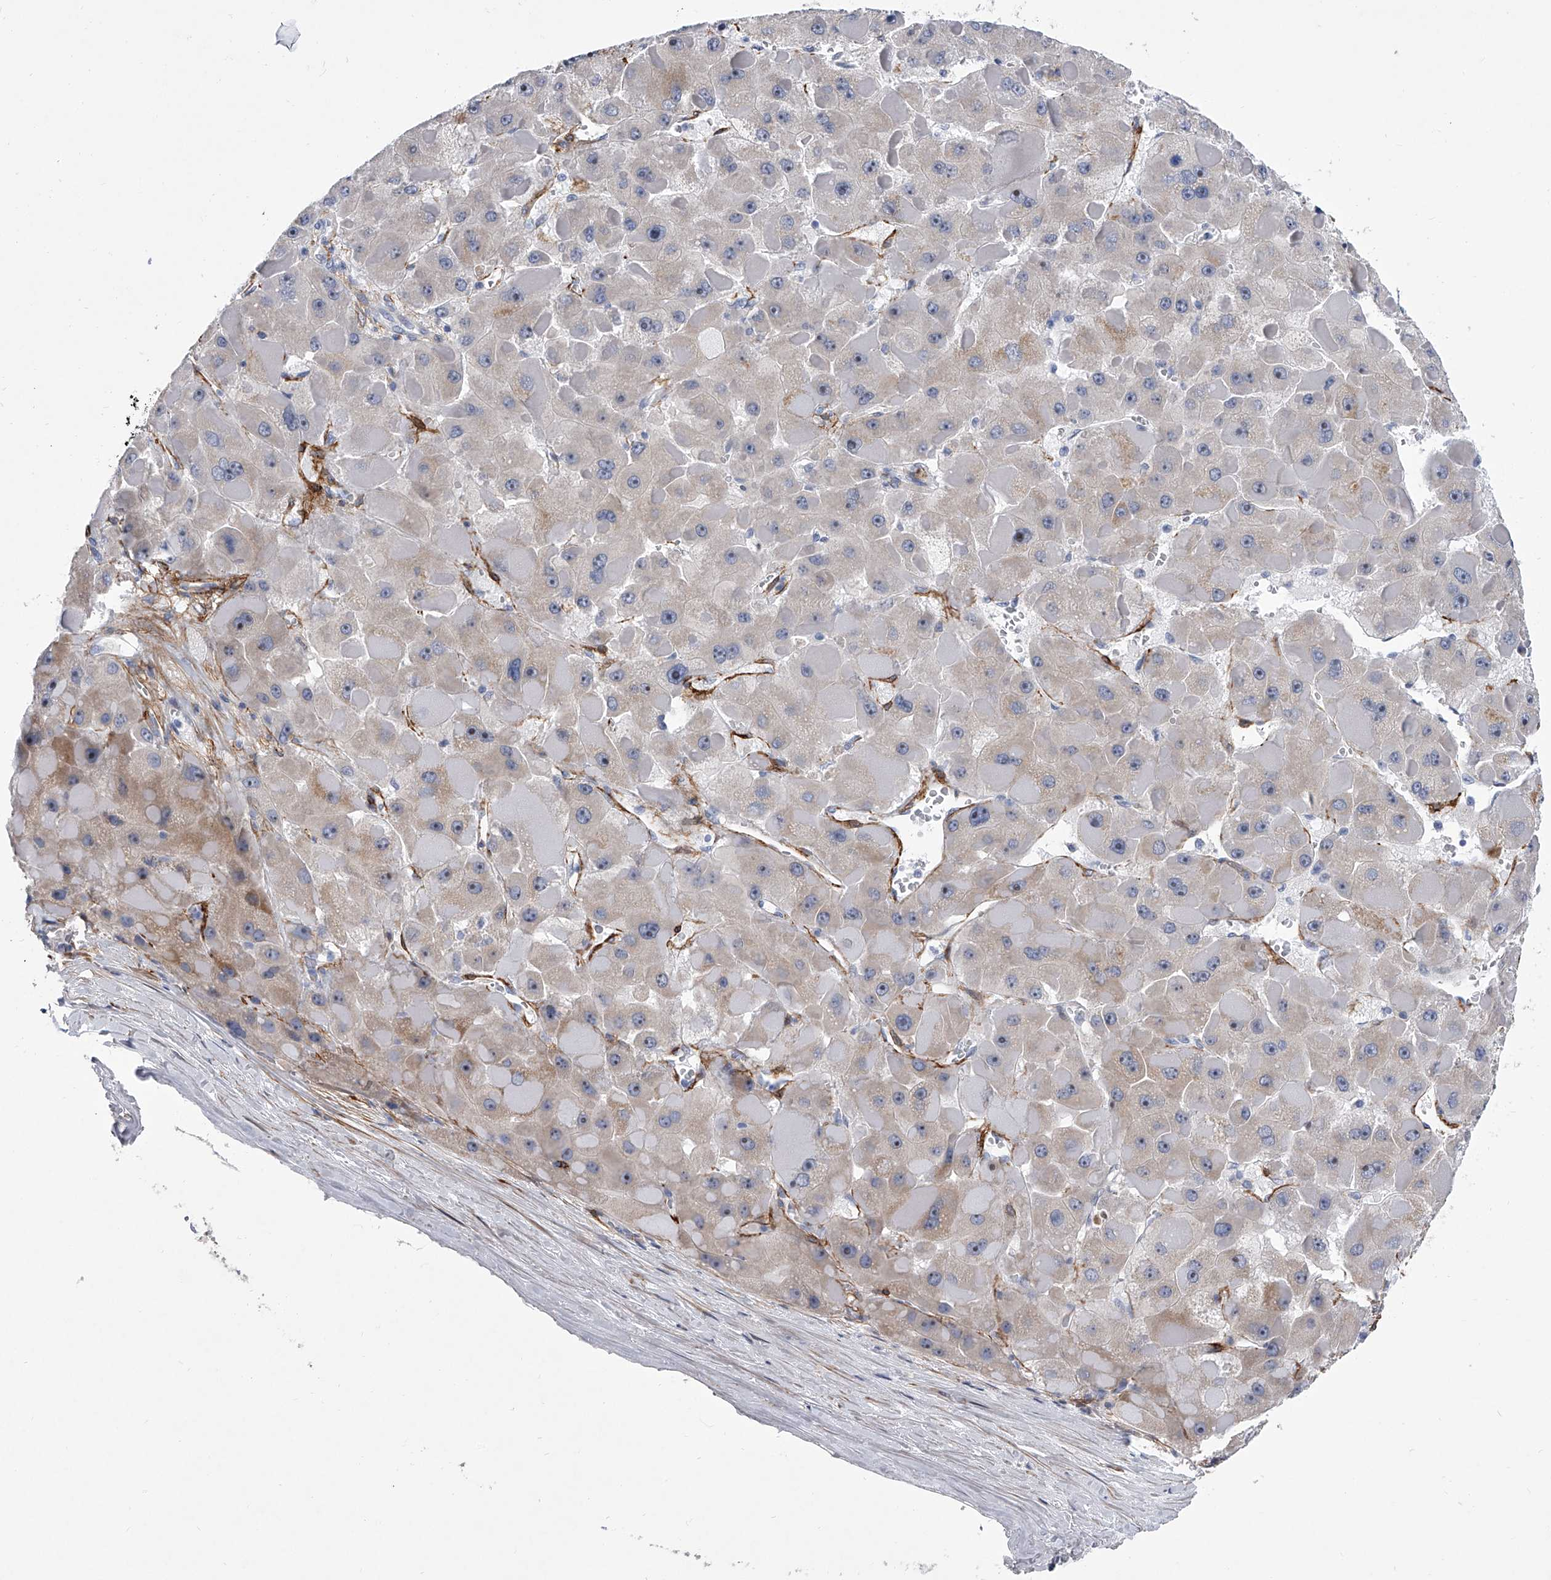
{"staining": {"intensity": "negative", "quantity": "none", "location": "none"}, "tissue": "liver cancer", "cell_type": "Tumor cells", "image_type": "cancer", "snomed": [{"axis": "morphology", "description": "Carcinoma, Hepatocellular, NOS"}, {"axis": "topography", "description": "Liver"}], "caption": "IHC photomicrograph of liver cancer stained for a protein (brown), which displays no positivity in tumor cells.", "gene": "ALG14", "patient": {"sex": "female", "age": 73}}